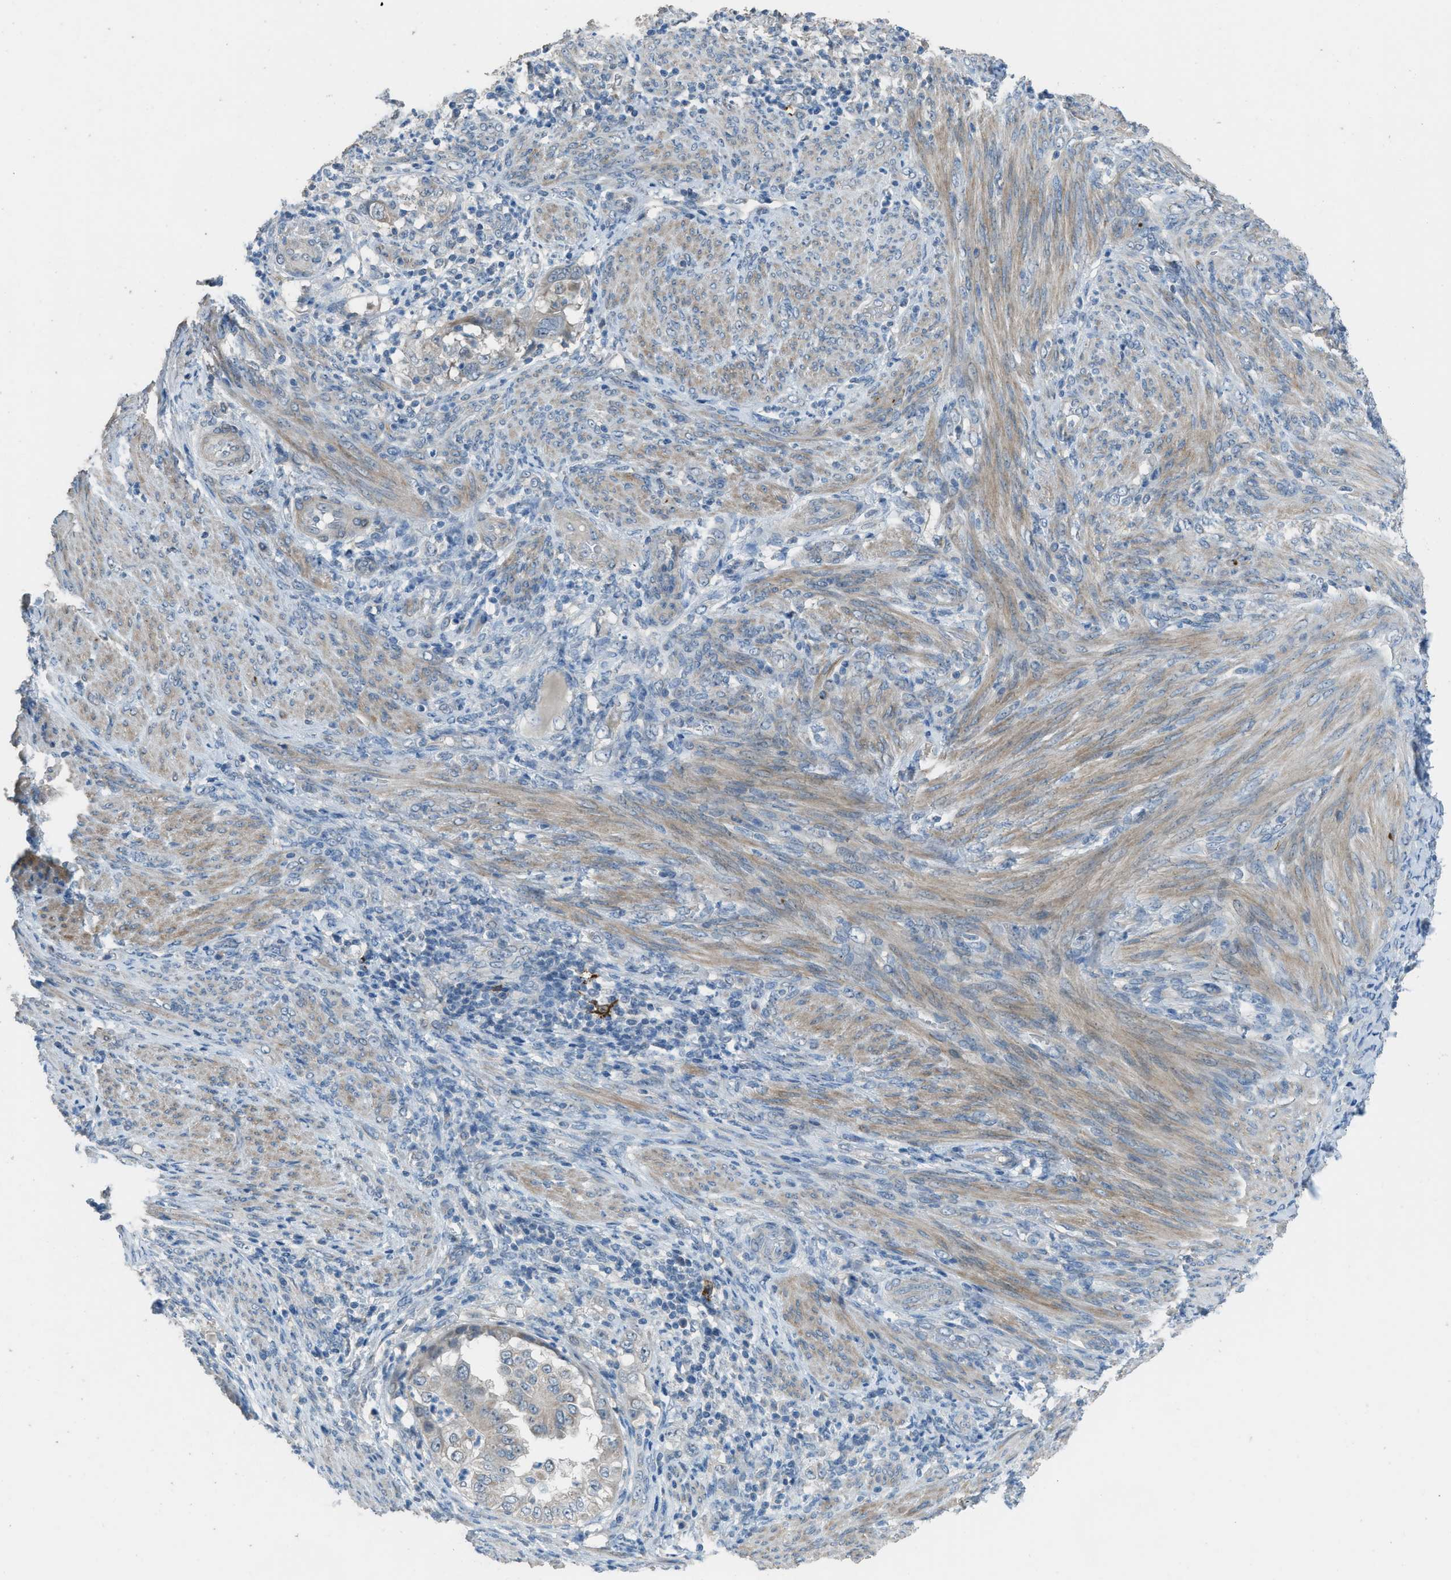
{"staining": {"intensity": "weak", "quantity": "25%-75%", "location": "cytoplasmic/membranous"}, "tissue": "endometrial cancer", "cell_type": "Tumor cells", "image_type": "cancer", "snomed": [{"axis": "morphology", "description": "Adenocarcinoma, NOS"}, {"axis": "topography", "description": "Endometrium"}], "caption": "Brown immunohistochemical staining in endometrial adenocarcinoma reveals weak cytoplasmic/membranous expression in approximately 25%-75% of tumor cells.", "gene": "TIMD4", "patient": {"sex": "female", "age": 85}}